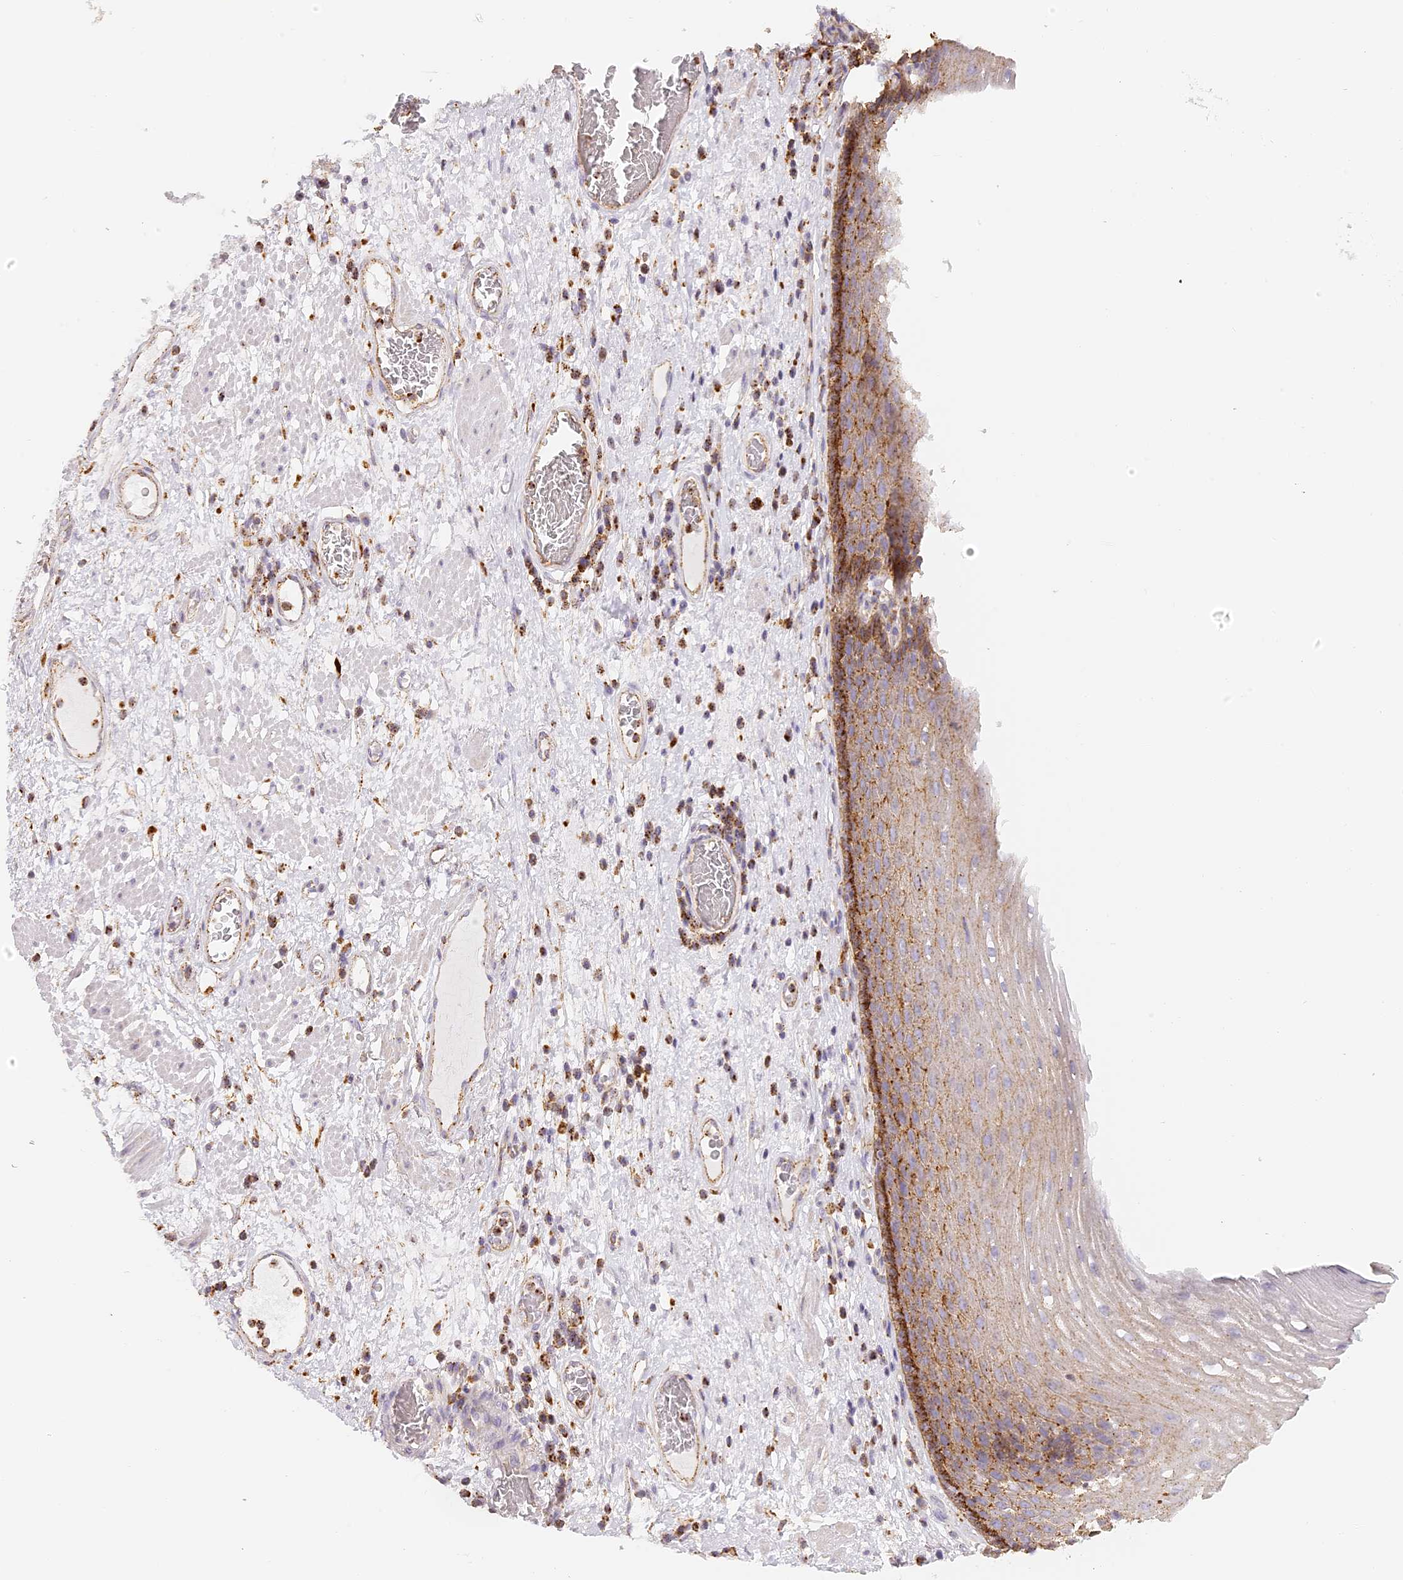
{"staining": {"intensity": "moderate", "quantity": "25%-75%", "location": "cytoplasmic/membranous"}, "tissue": "esophagus", "cell_type": "Squamous epithelial cells", "image_type": "normal", "snomed": [{"axis": "morphology", "description": "Normal tissue, NOS"}, {"axis": "morphology", "description": "Adenocarcinoma, NOS"}, {"axis": "topography", "description": "Esophagus"}], "caption": "Moderate cytoplasmic/membranous staining for a protein is seen in approximately 25%-75% of squamous epithelial cells of normal esophagus using IHC.", "gene": "LAMP2", "patient": {"sex": "male", "age": 62}}